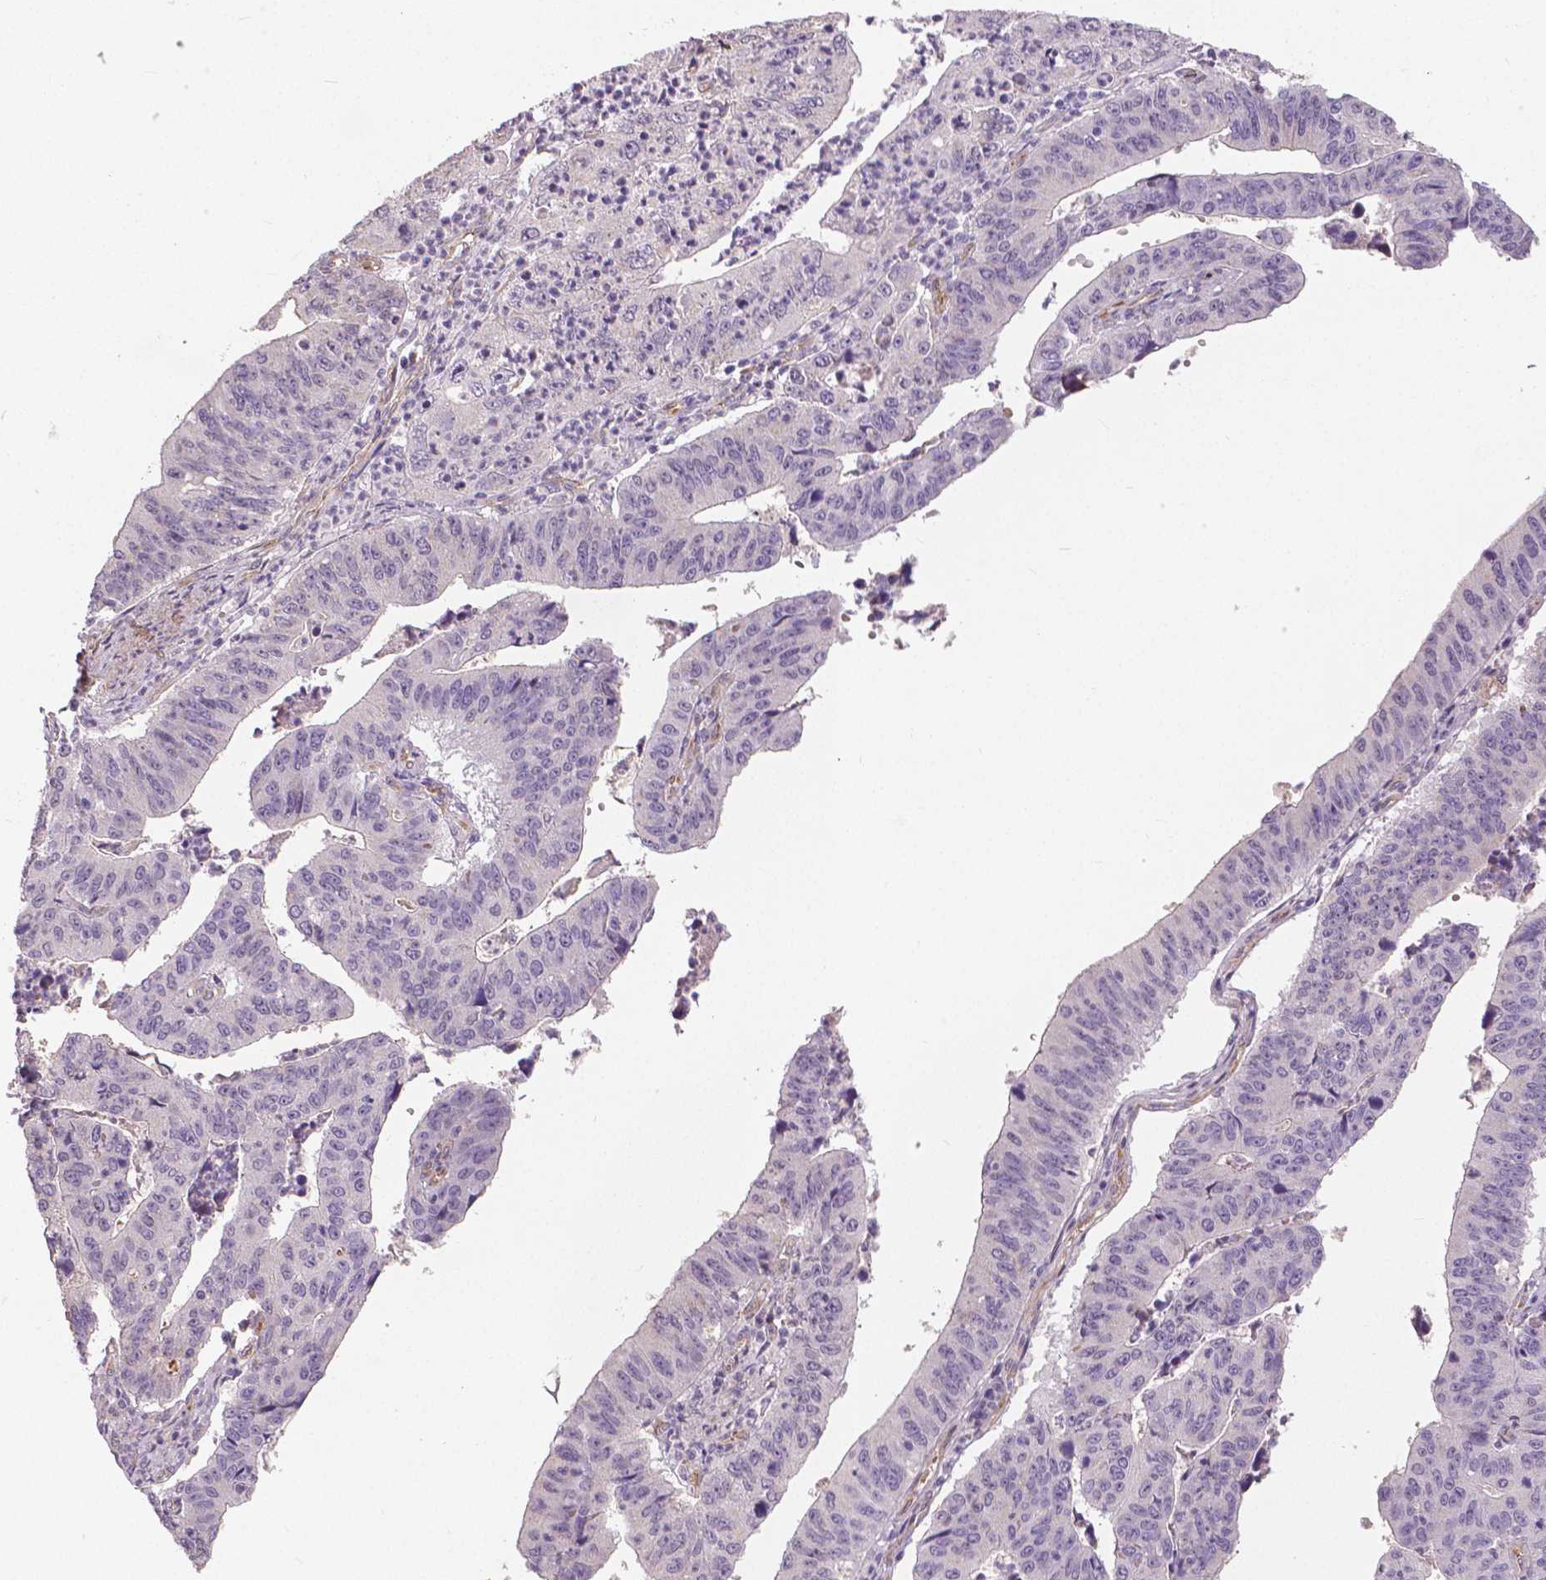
{"staining": {"intensity": "negative", "quantity": "none", "location": "none"}, "tissue": "stomach cancer", "cell_type": "Tumor cells", "image_type": "cancer", "snomed": [{"axis": "morphology", "description": "Adenocarcinoma, NOS"}, {"axis": "topography", "description": "Stomach"}], "caption": "The image shows no significant staining in tumor cells of stomach cancer (adenocarcinoma). Nuclei are stained in blue.", "gene": "FLT1", "patient": {"sex": "male", "age": 59}}